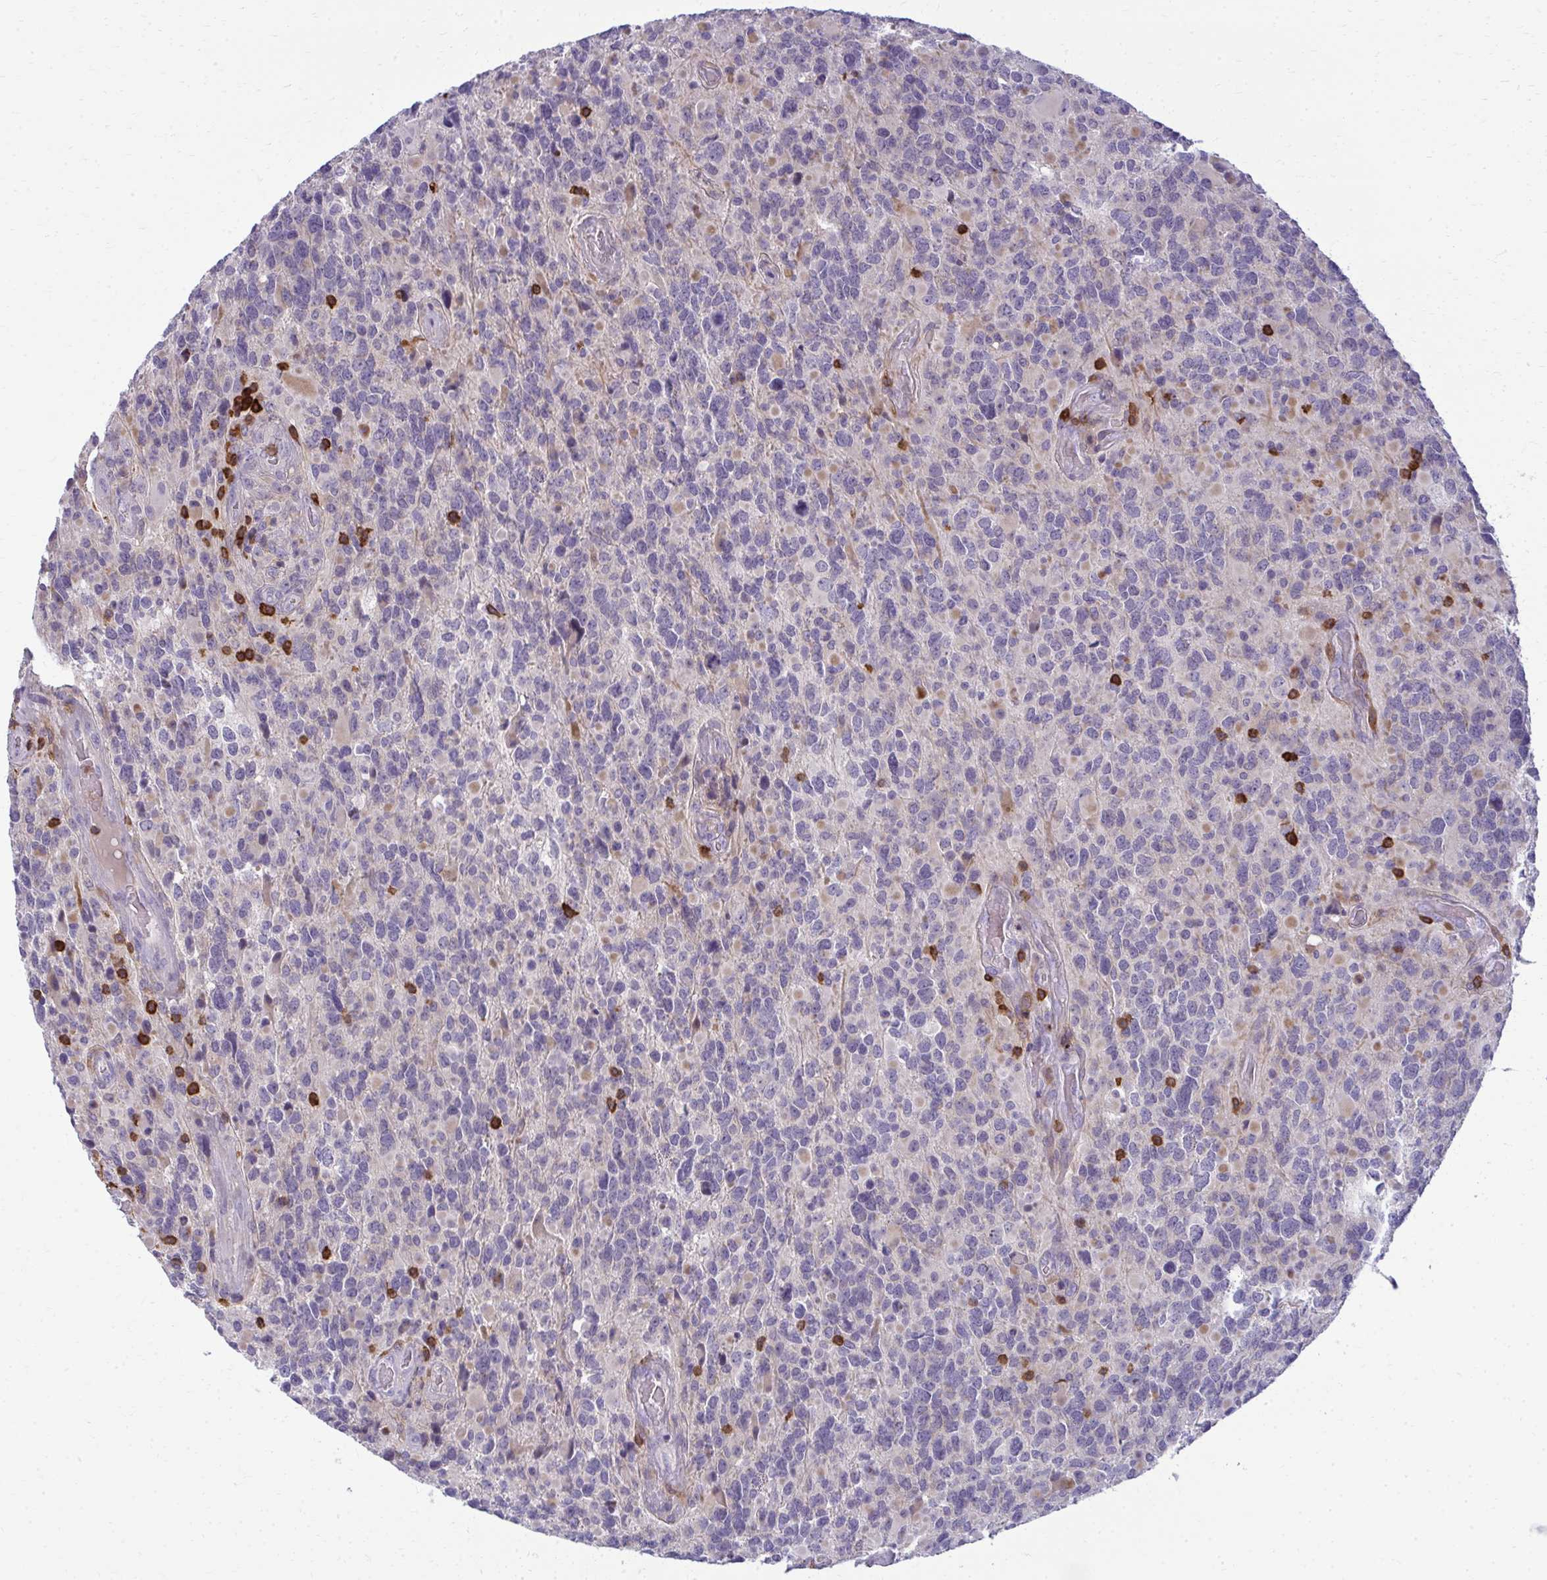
{"staining": {"intensity": "negative", "quantity": "none", "location": "none"}, "tissue": "glioma", "cell_type": "Tumor cells", "image_type": "cancer", "snomed": [{"axis": "morphology", "description": "Glioma, malignant, High grade"}, {"axis": "topography", "description": "Brain"}], "caption": "Tumor cells show no significant staining in glioma.", "gene": "AP5M1", "patient": {"sex": "female", "age": 40}}